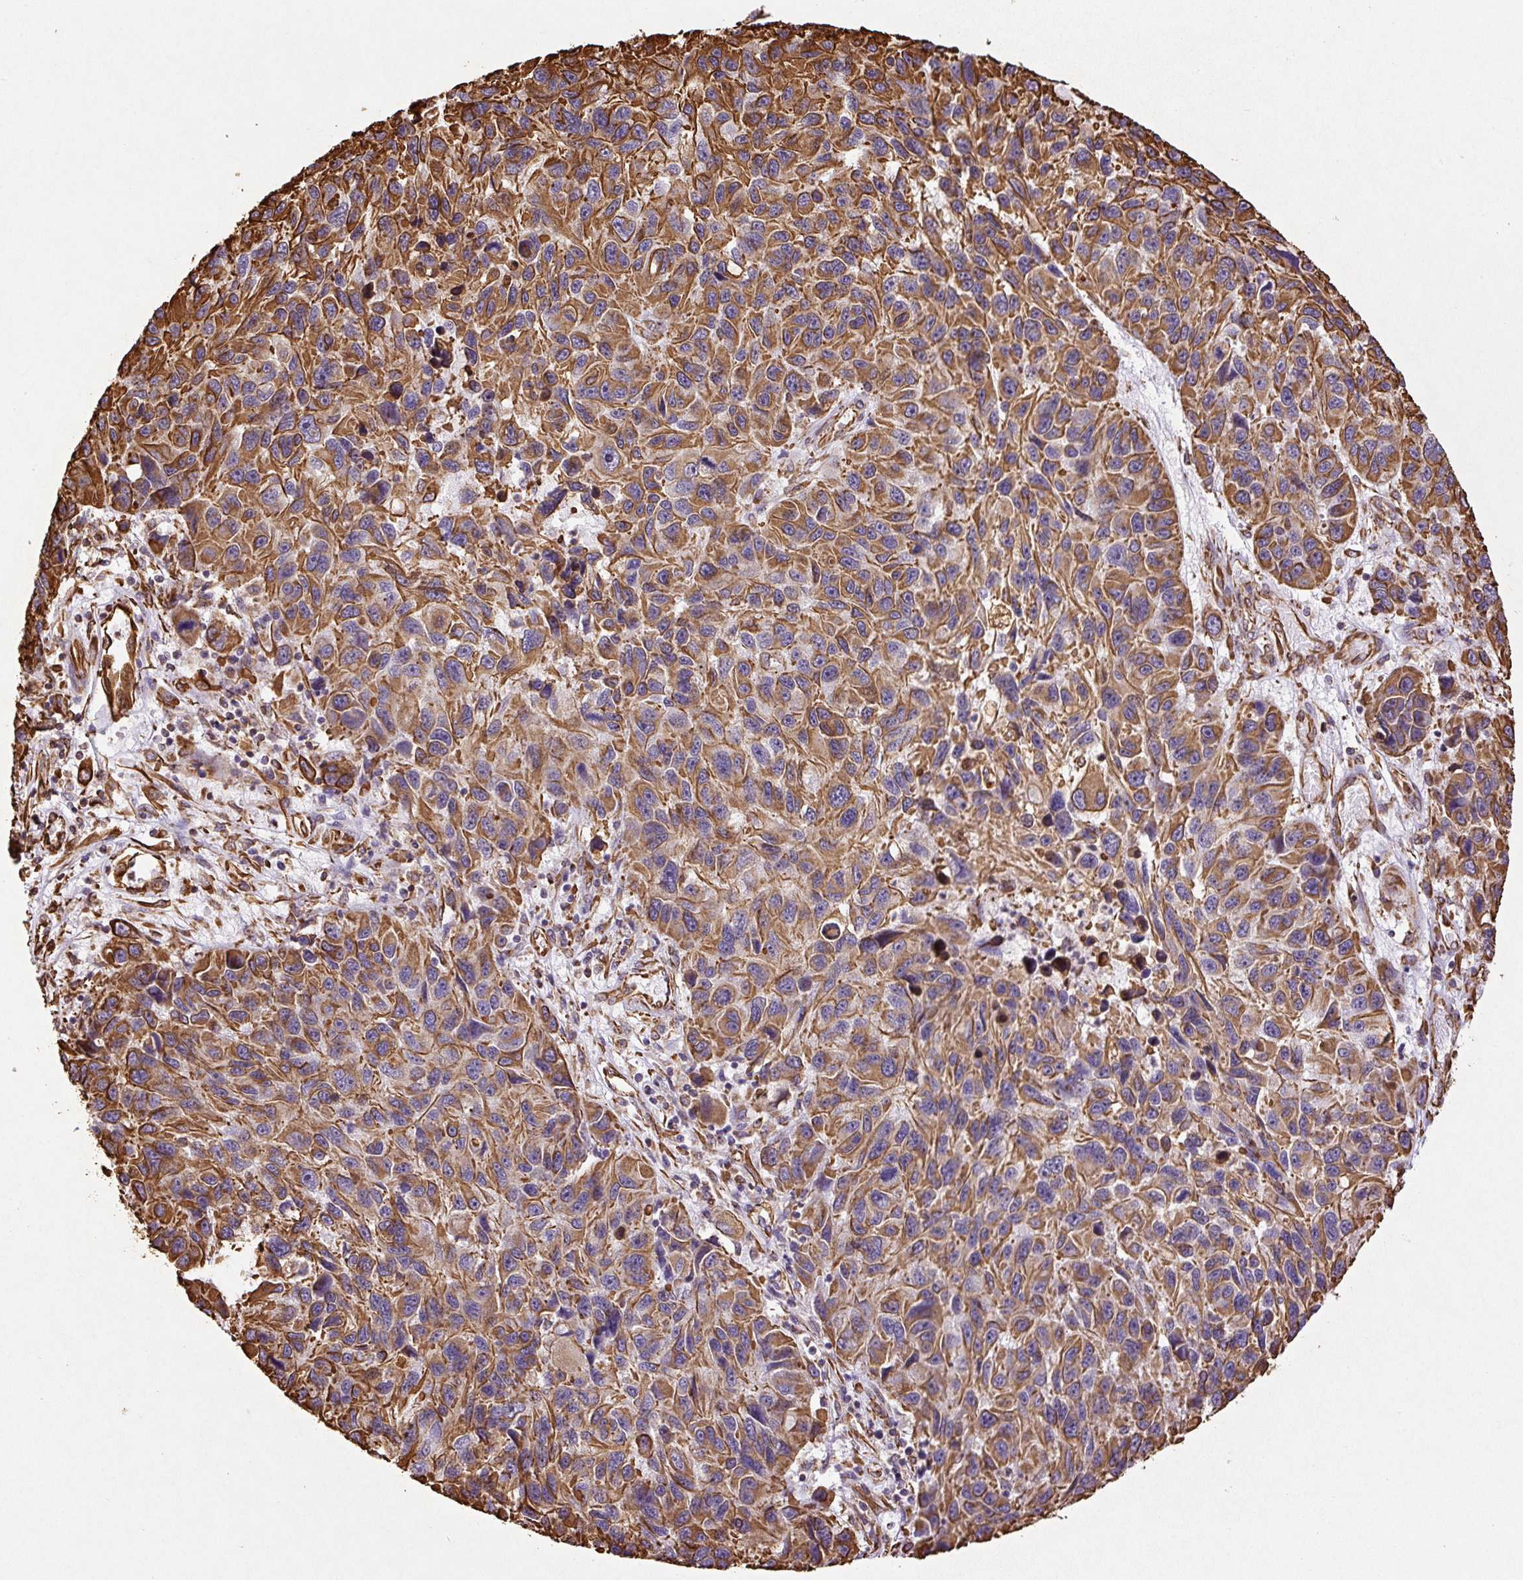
{"staining": {"intensity": "moderate", "quantity": ">75%", "location": "cytoplasmic/membranous"}, "tissue": "melanoma", "cell_type": "Tumor cells", "image_type": "cancer", "snomed": [{"axis": "morphology", "description": "Malignant melanoma, NOS"}, {"axis": "topography", "description": "Skin"}], "caption": "Immunohistochemistry (IHC) image of melanoma stained for a protein (brown), which reveals medium levels of moderate cytoplasmic/membranous positivity in approximately >75% of tumor cells.", "gene": "VIM", "patient": {"sex": "male", "age": 53}}